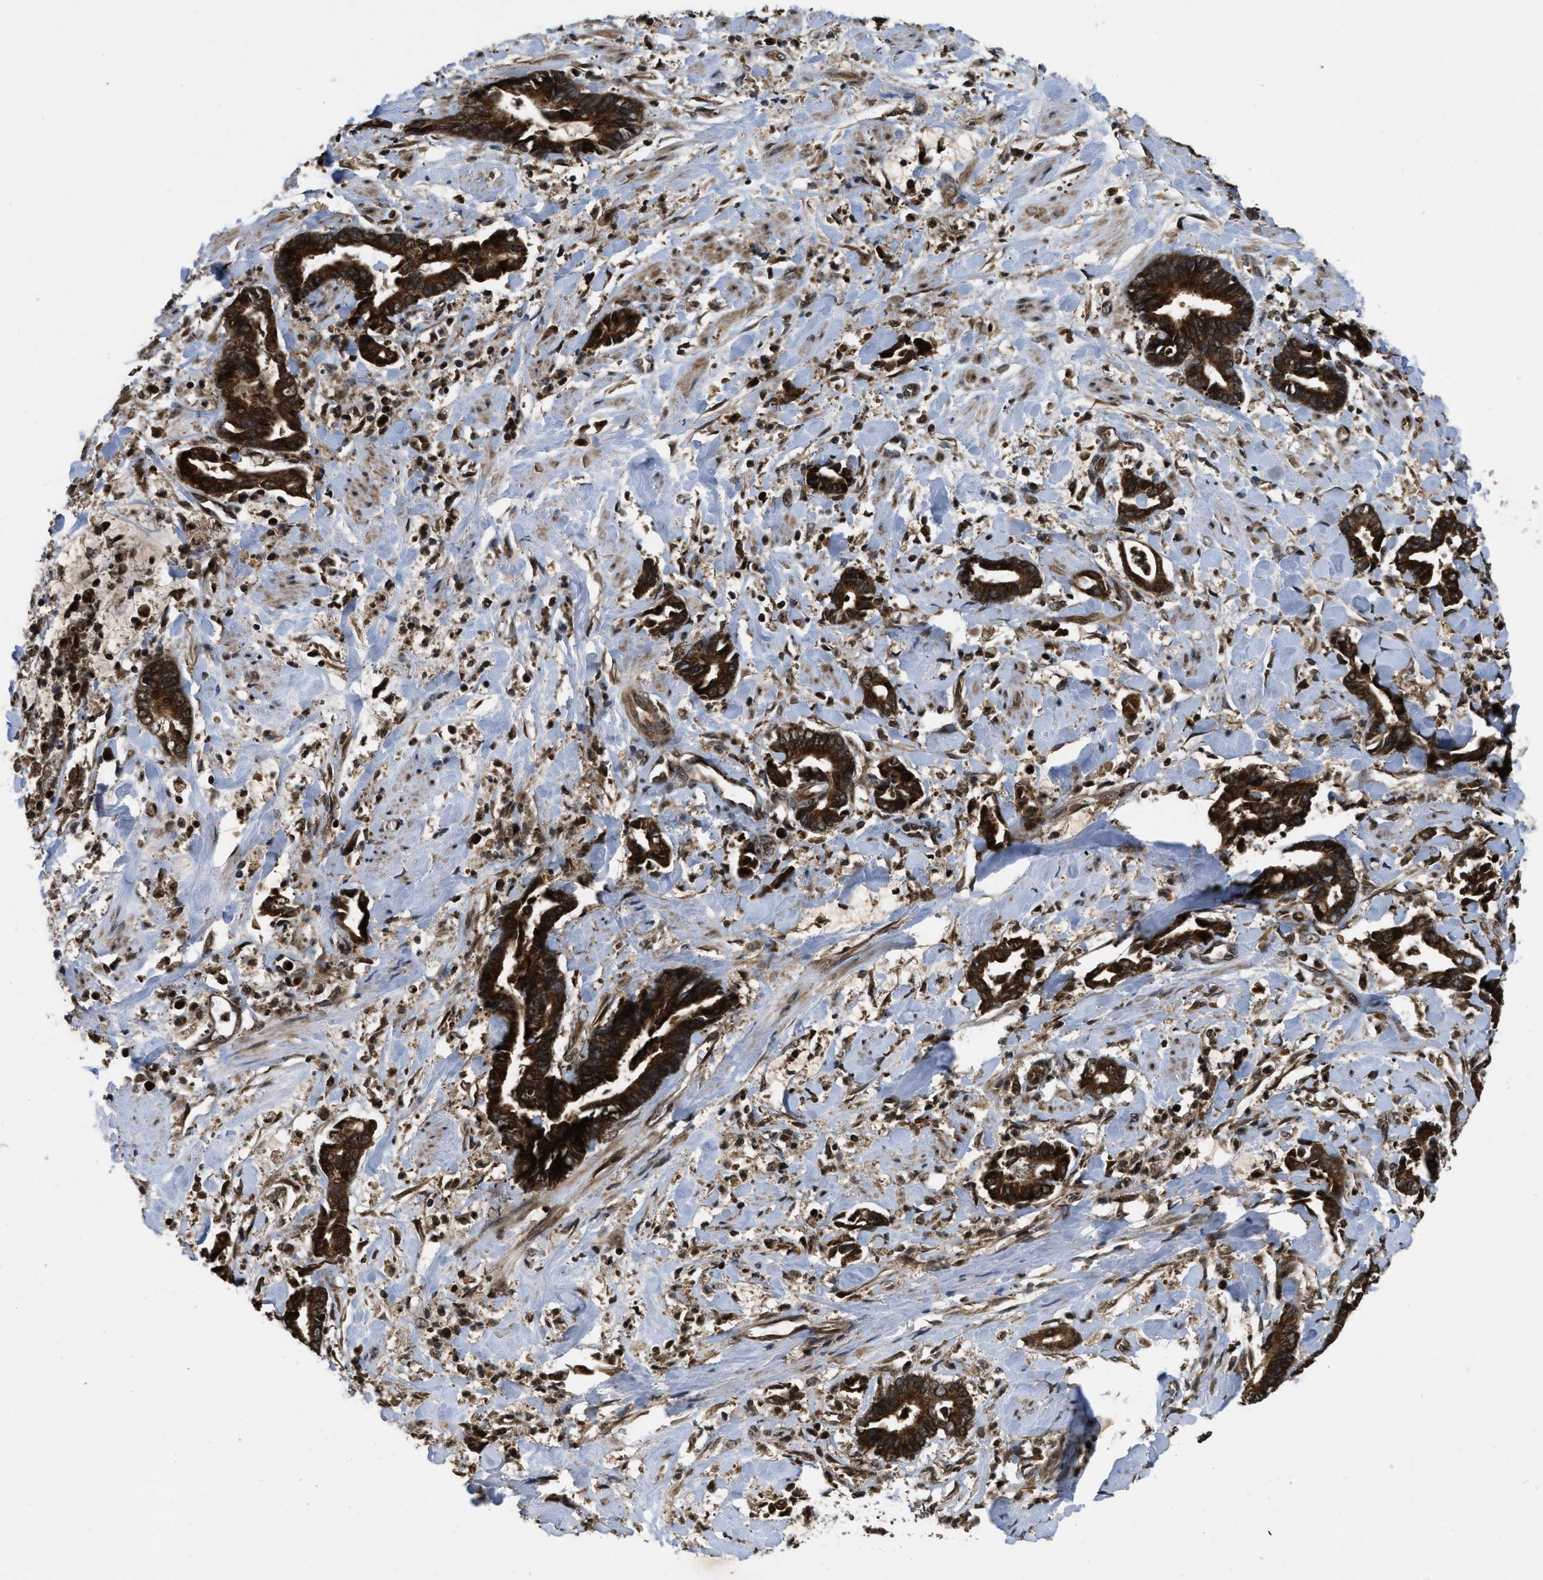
{"staining": {"intensity": "strong", "quantity": ">75%", "location": "cytoplasmic/membranous"}, "tissue": "cervical cancer", "cell_type": "Tumor cells", "image_type": "cancer", "snomed": [{"axis": "morphology", "description": "Adenocarcinoma, NOS"}, {"axis": "topography", "description": "Cervix"}], "caption": "This is a micrograph of immunohistochemistry staining of adenocarcinoma (cervical), which shows strong expression in the cytoplasmic/membranous of tumor cells.", "gene": "SPTLC1", "patient": {"sex": "female", "age": 44}}